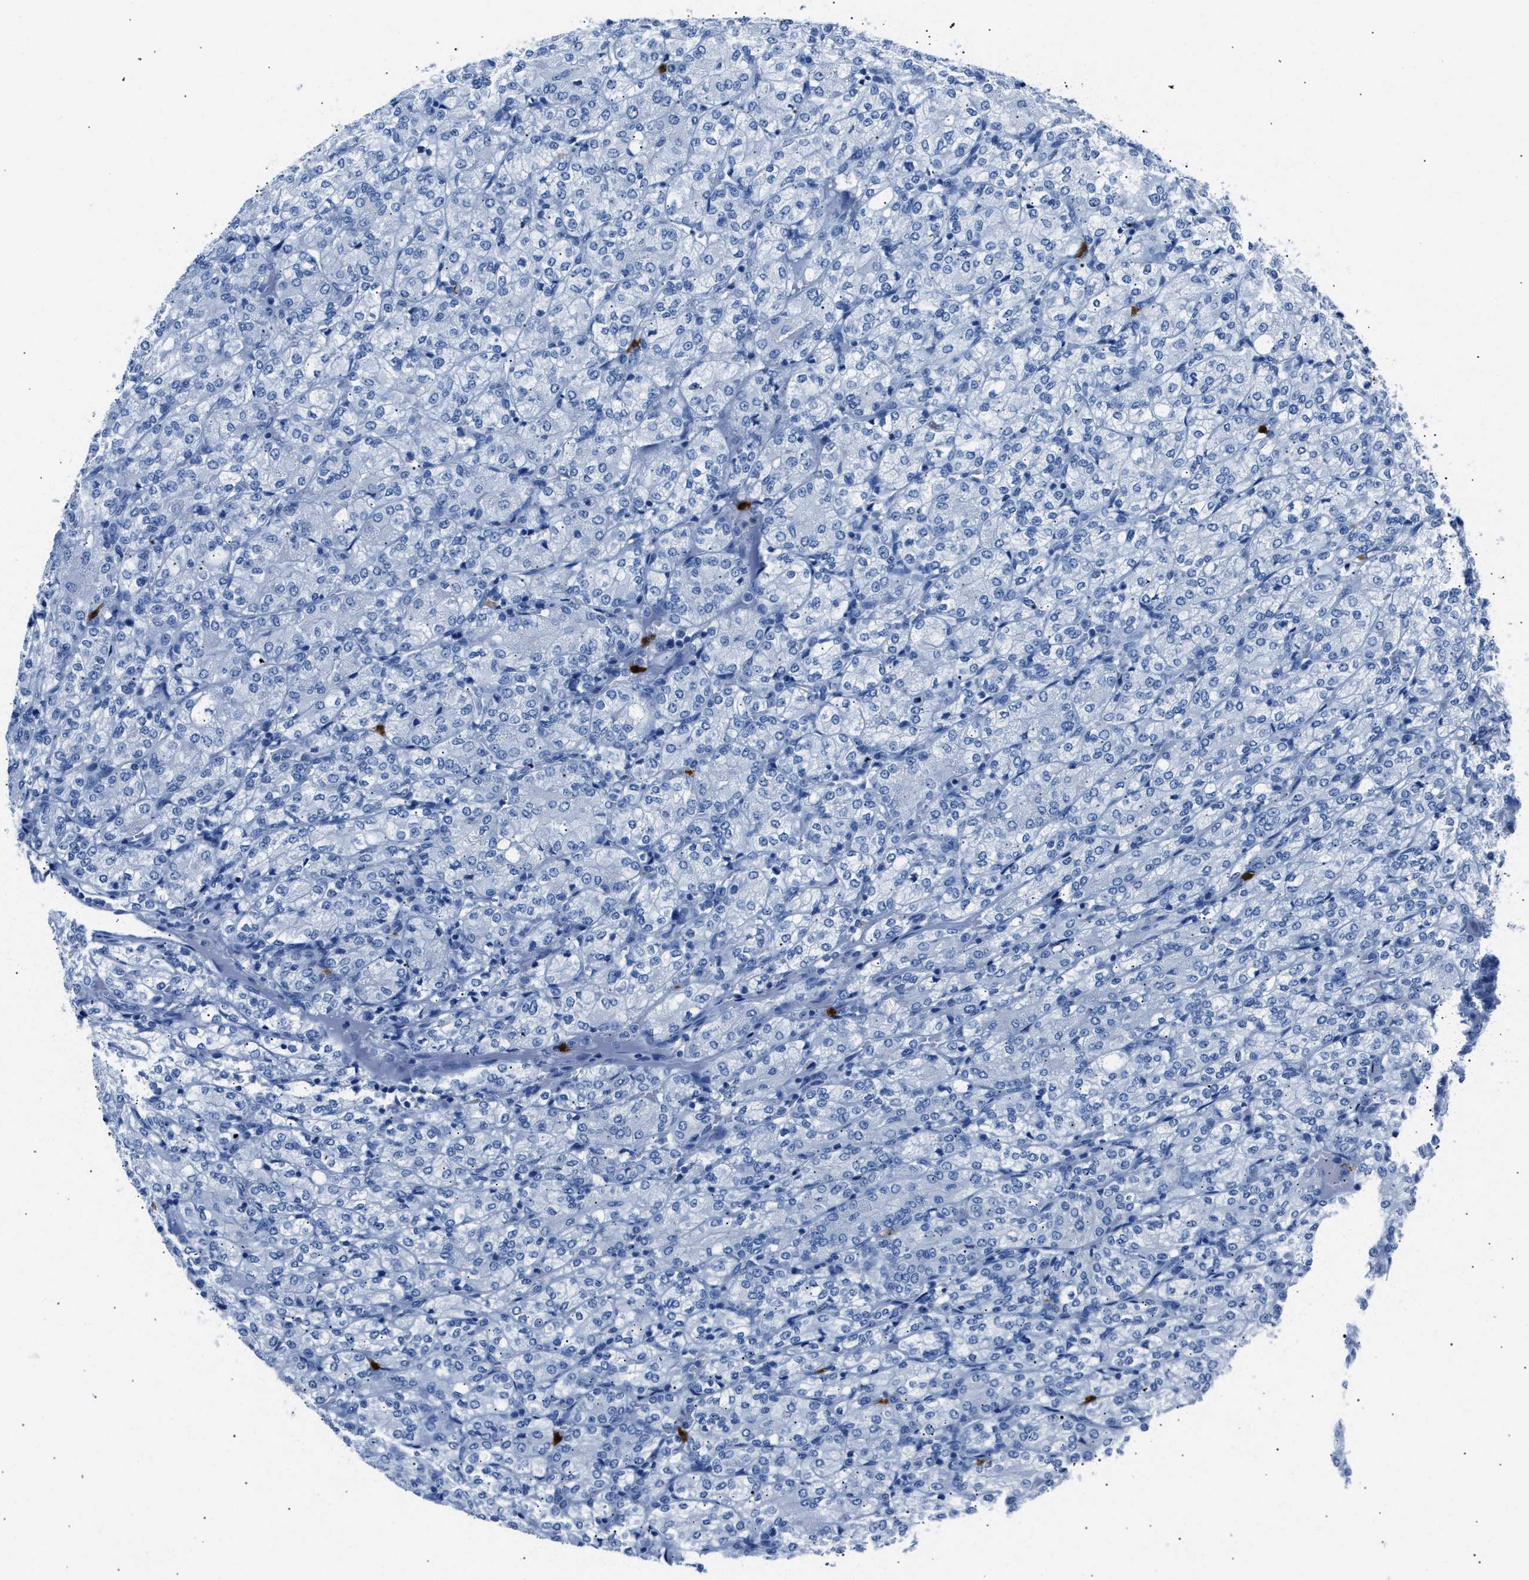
{"staining": {"intensity": "negative", "quantity": "none", "location": "none"}, "tissue": "renal cancer", "cell_type": "Tumor cells", "image_type": "cancer", "snomed": [{"axis": "morphology", "description": "Adenocarcinoma, NOS"}, {"axis": "topography", "description": "Kidney"}], "caption": "Tumor cells are negative for protein expression in human adenocarcinoma (renal).", "gene": "S100P", "patient": {"sex": "male", "age": 77}}